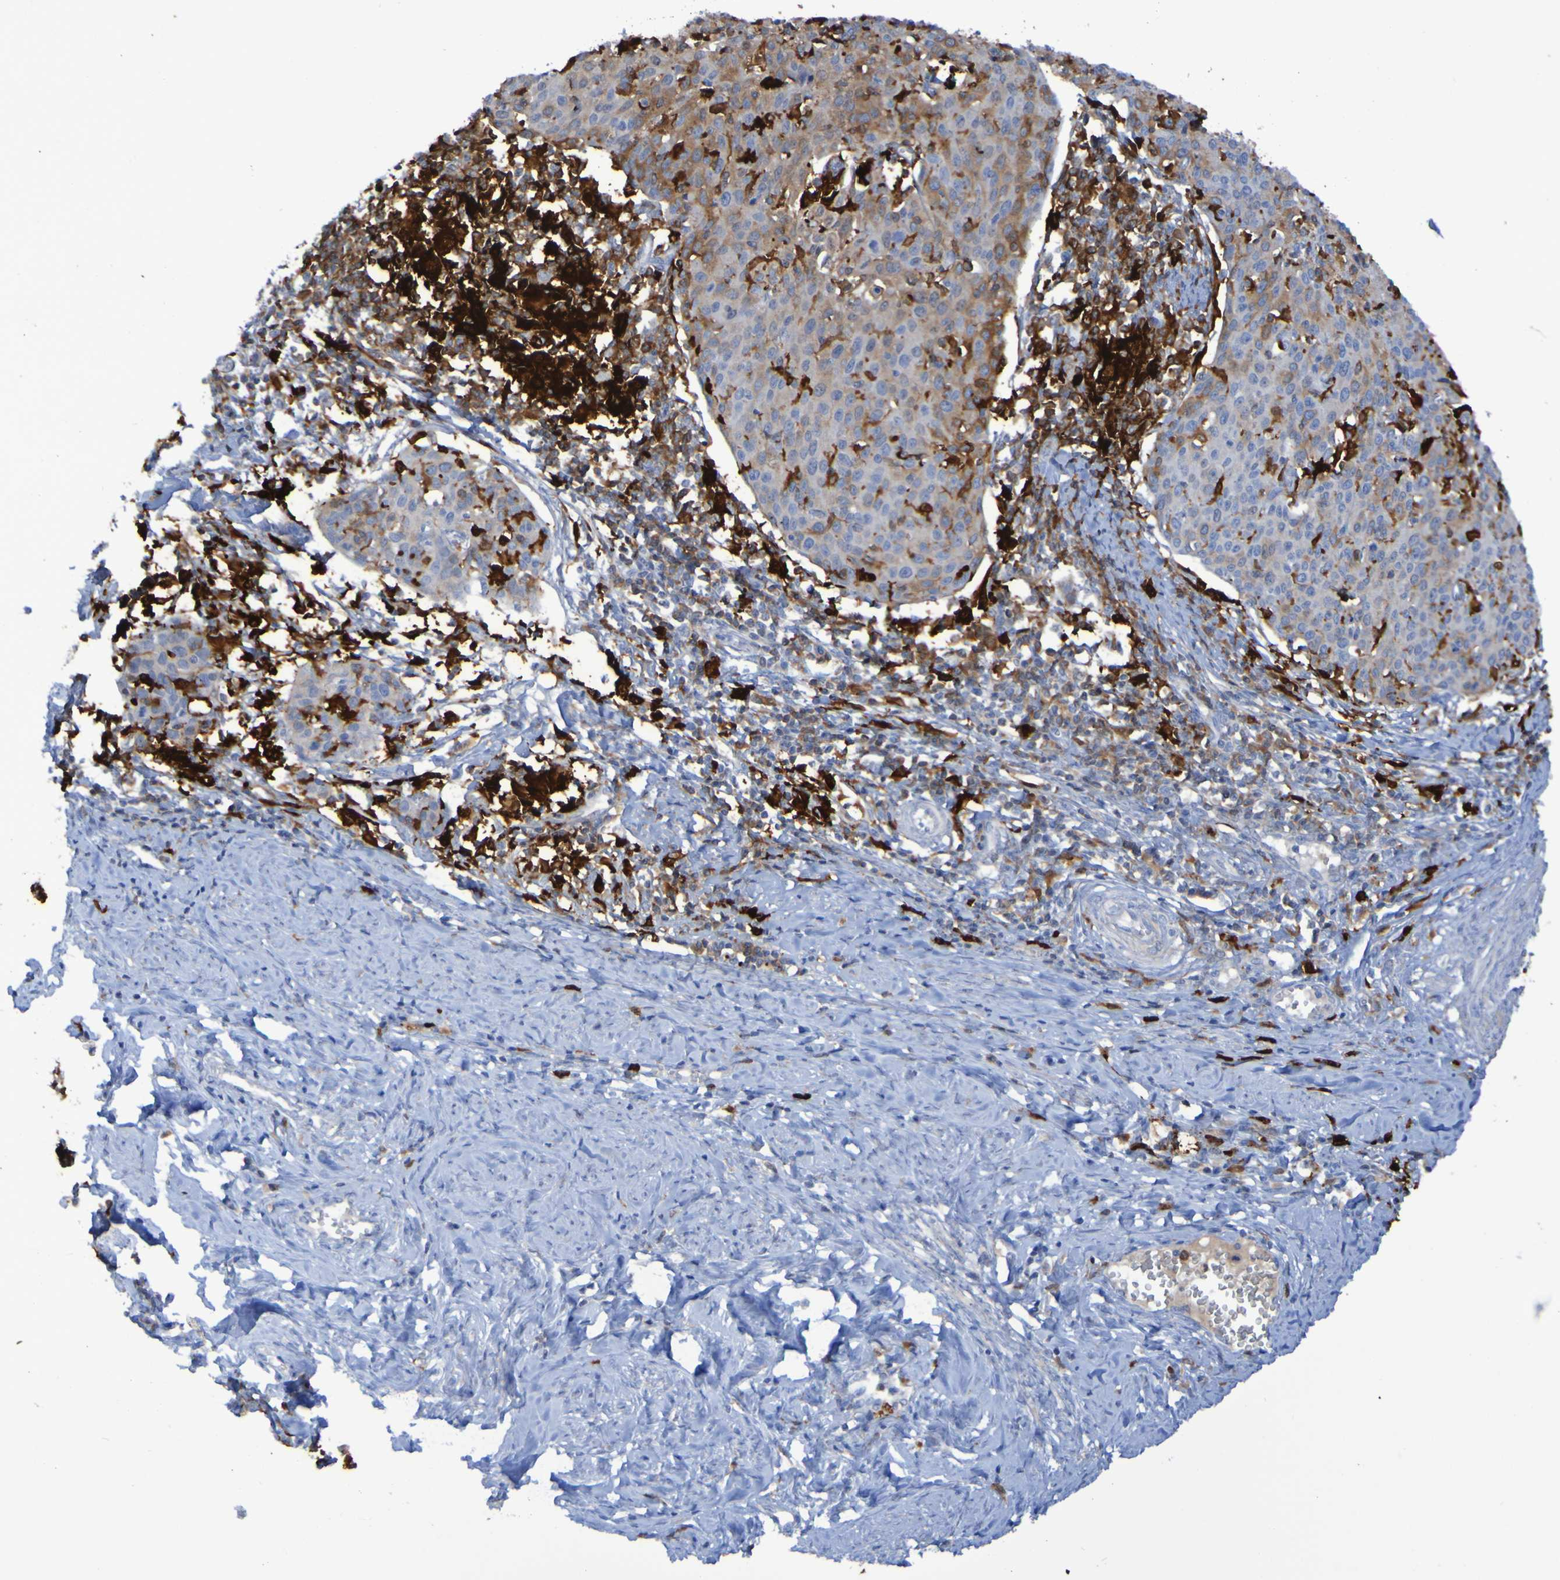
{"staining": {"intensity": "weak", "quantity": "<25%", "location": "cytoplasmic/membranous"}, "tissue": "cervical cancer", "cell_type": "Tumor cells", "image_type": "cancer", "snomed": [{"axis": "morphology", "description": "Squamous cell carcinoma, NOS"}, {"axis": "topography", "description": "Cervix"}], "caption": "This image is of cervical cancer (squamous cell carcinoma) stained with immunohistochemistry (IHC) to label a protein in brown with the nuclei are counter-stained blue. There is no staining in tumor cells.", "gene": "MPPE1", "patient": {"sex": "female", "age": 38}}